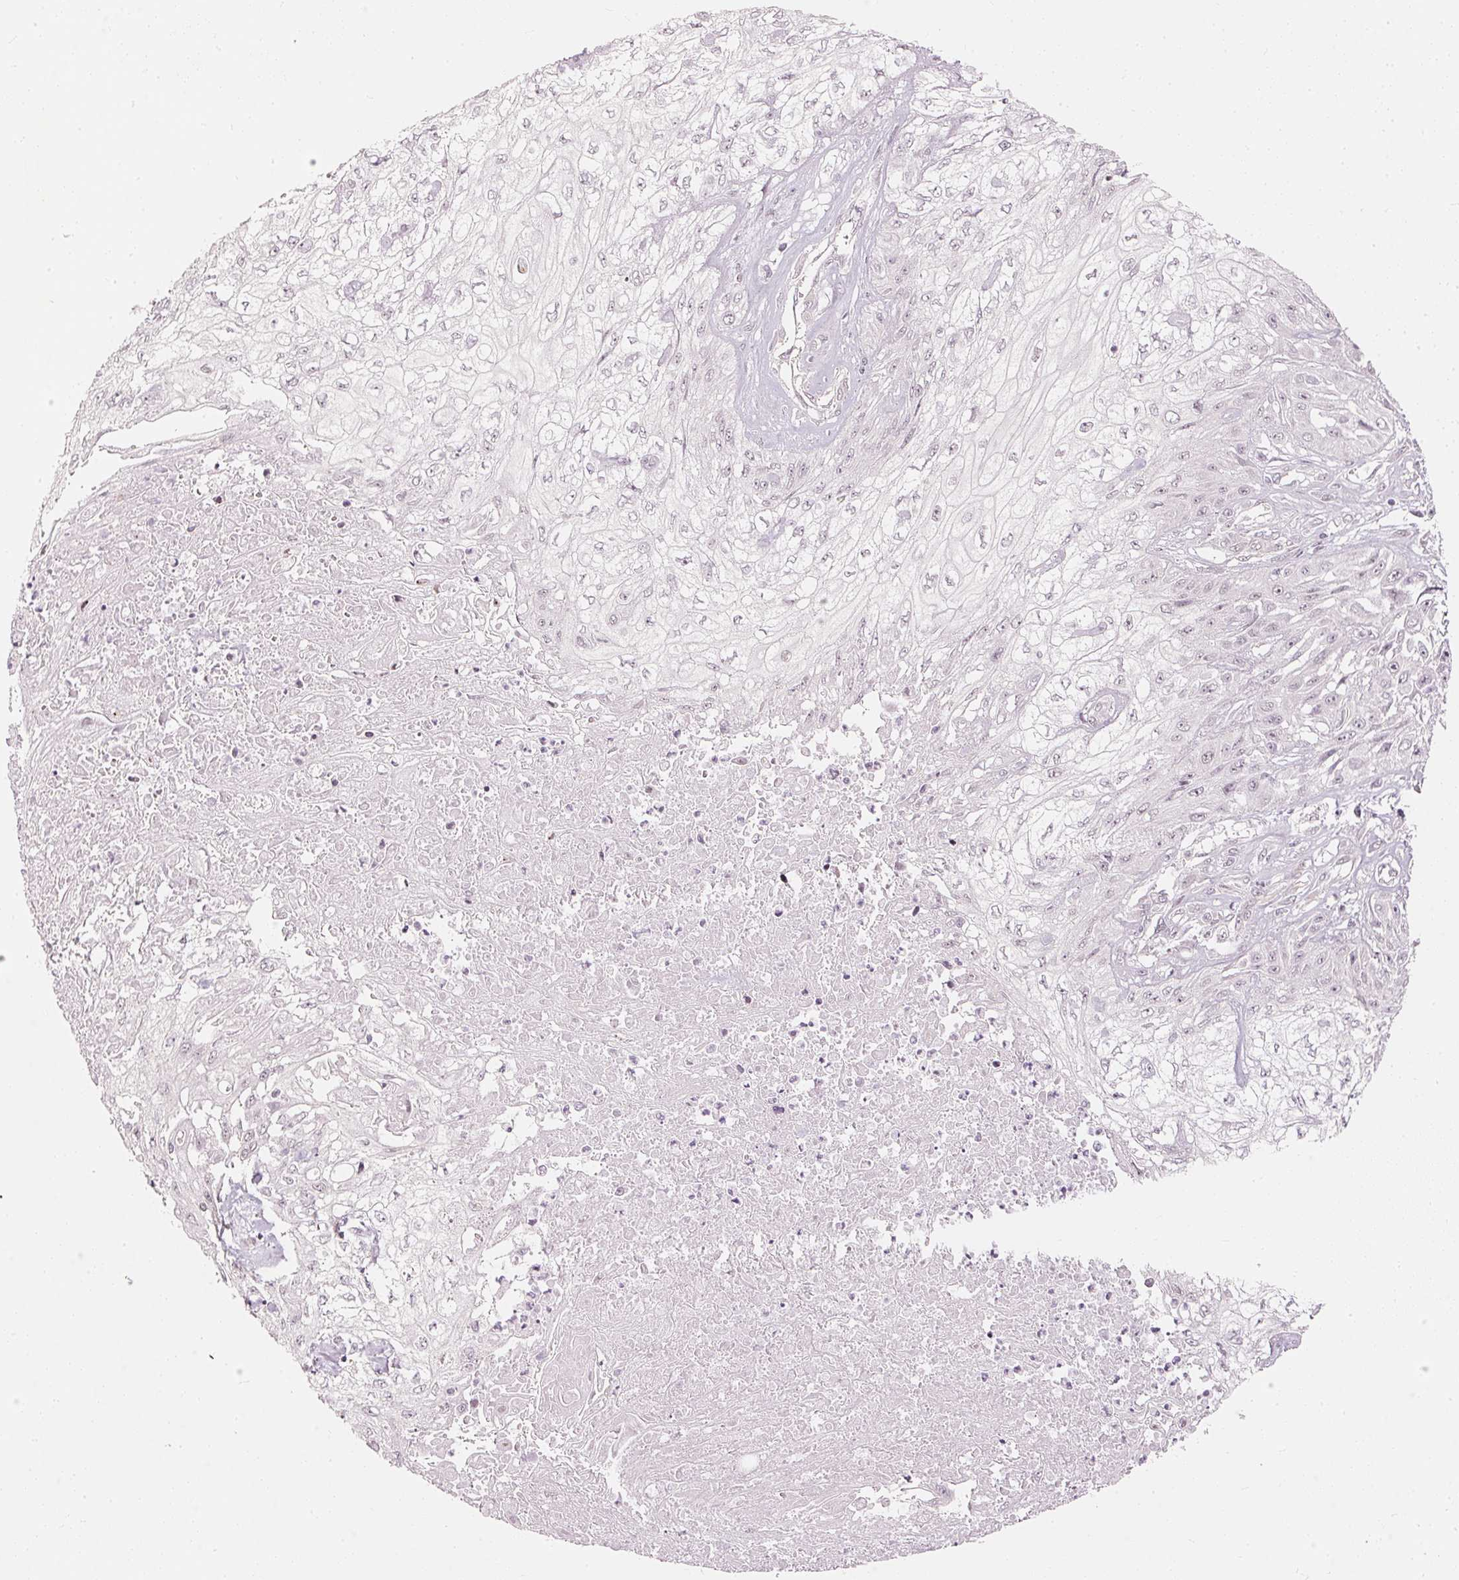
{"staining": {"intensity": "negative", "quantity": "none", "location": "none"}, "tissue": "skin cancer", "cell_type": "Tumor cells", "image_type": "cancer", "snomed": [{"axis": "morphology", "description": "Squamous cell carcinoma, NOS"}, {"axis": "morphology", "description": "Squamous cell carcinoma, metastatic, NOS"}, {"axis": "topography", "description": "Skin"}, {"axis": "topography", "description": "Lymph node"}], "caption": "A photomicrograph of human squamous cell carcinoma (skin) is negative for staining in tumor cells. The staining was performed using DAB (3,3'-diaminobenzidine) to visualize the protein expression in brown, while the nuclei were stained in blue with hematoxylin (Magnification: 20x).", "gene": "DRD2", "patient": {"sex": "male", "age": 75}}